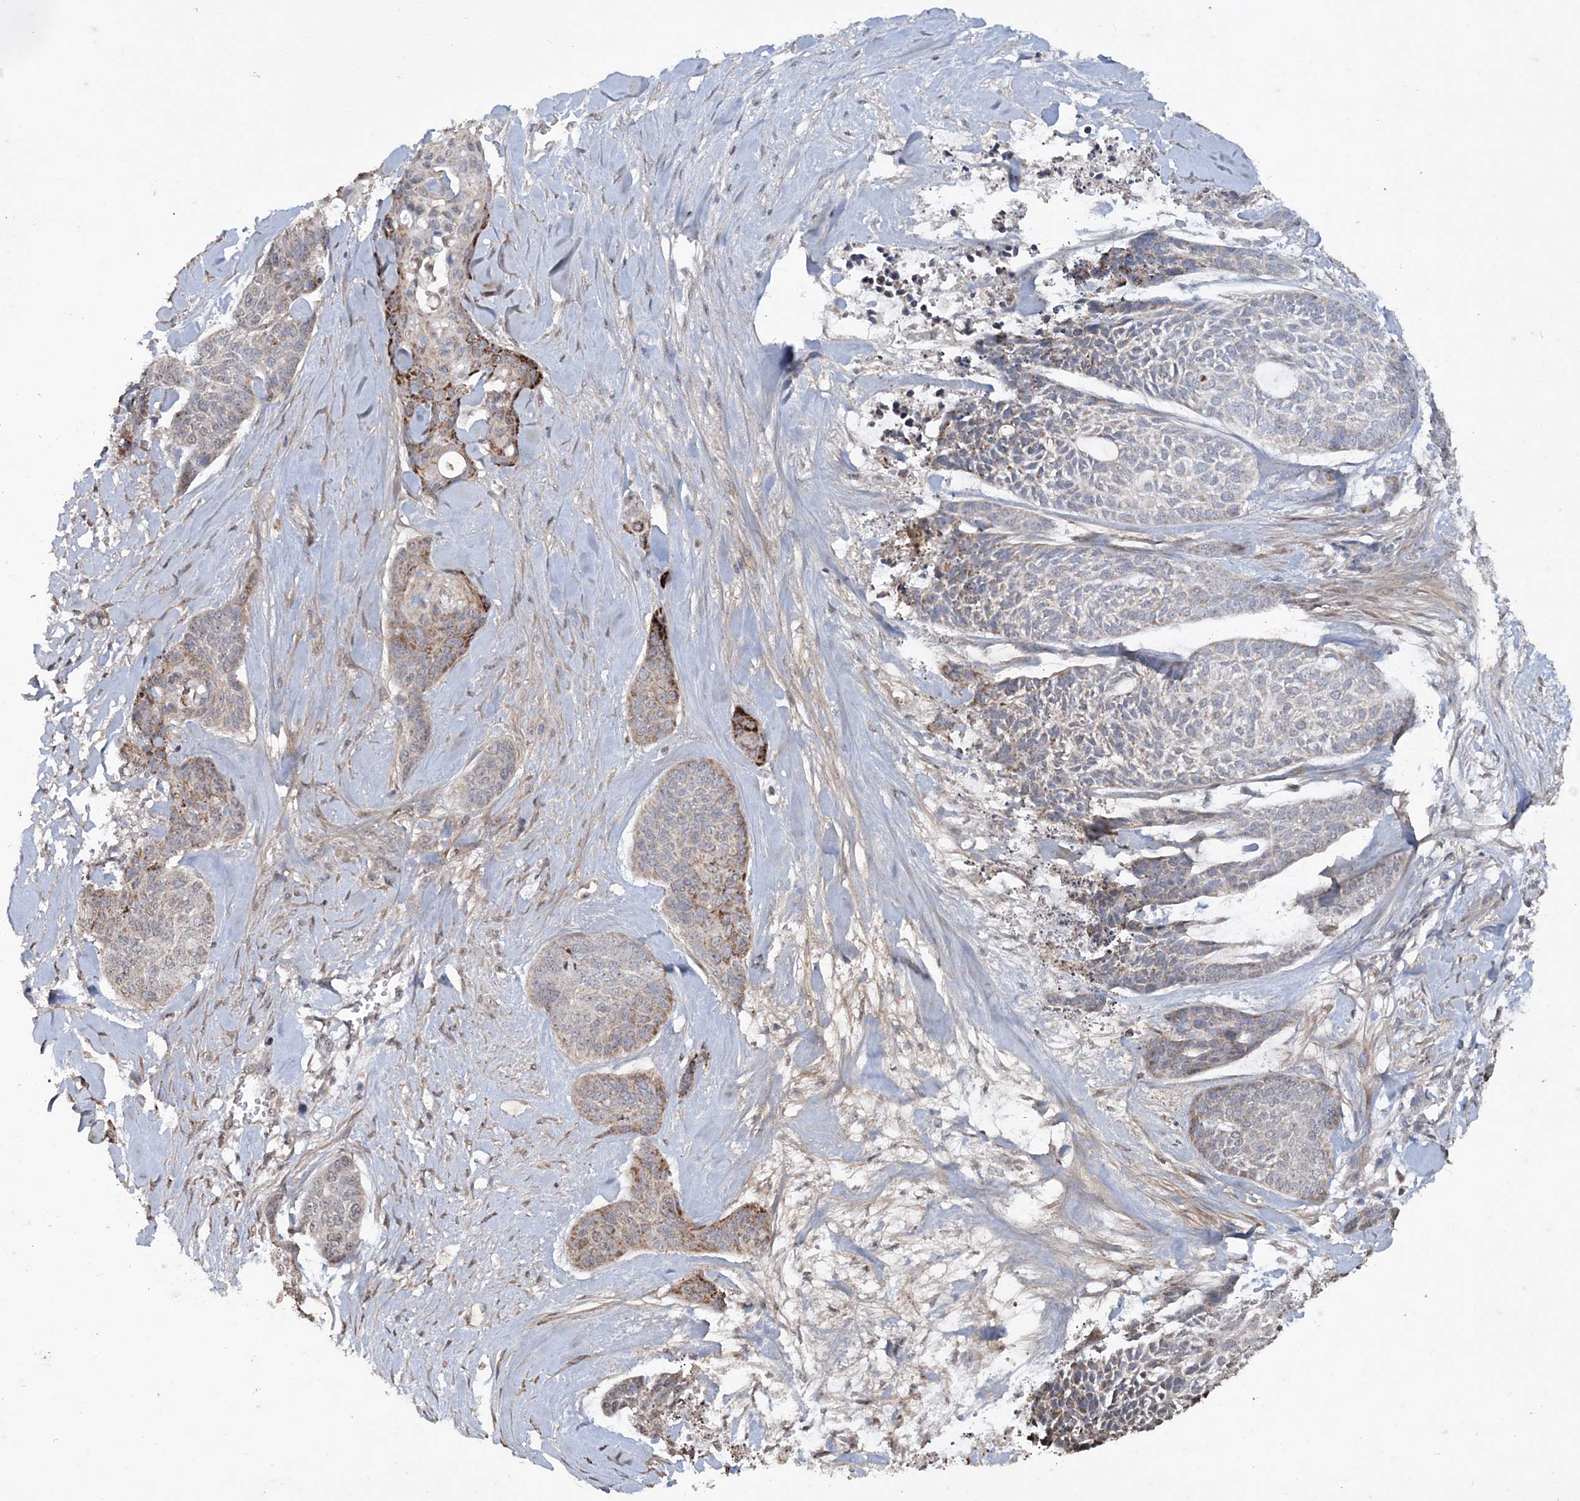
{"staining": {"intensity": "moderate", "quantity": "<25%", "location": "cytoplasmic/membranous"}, "tissue": "skin cancer", "cell_type": "Tumor cells", "image_type": "cancer", "snomed": [{"axis": "morphology", "description": "Basal cell carcinoma"}, {"axis": "topography", "description": "Skin"}], "caption": "Immunohistochemistry (IHC) of skin cancer demonstrates low levels of moderate cytoplasmic/membranous expression in approximately <25% of tumor cells.", "gene": "TTC7A", "patient": {"sex": "female", "age": 64}}